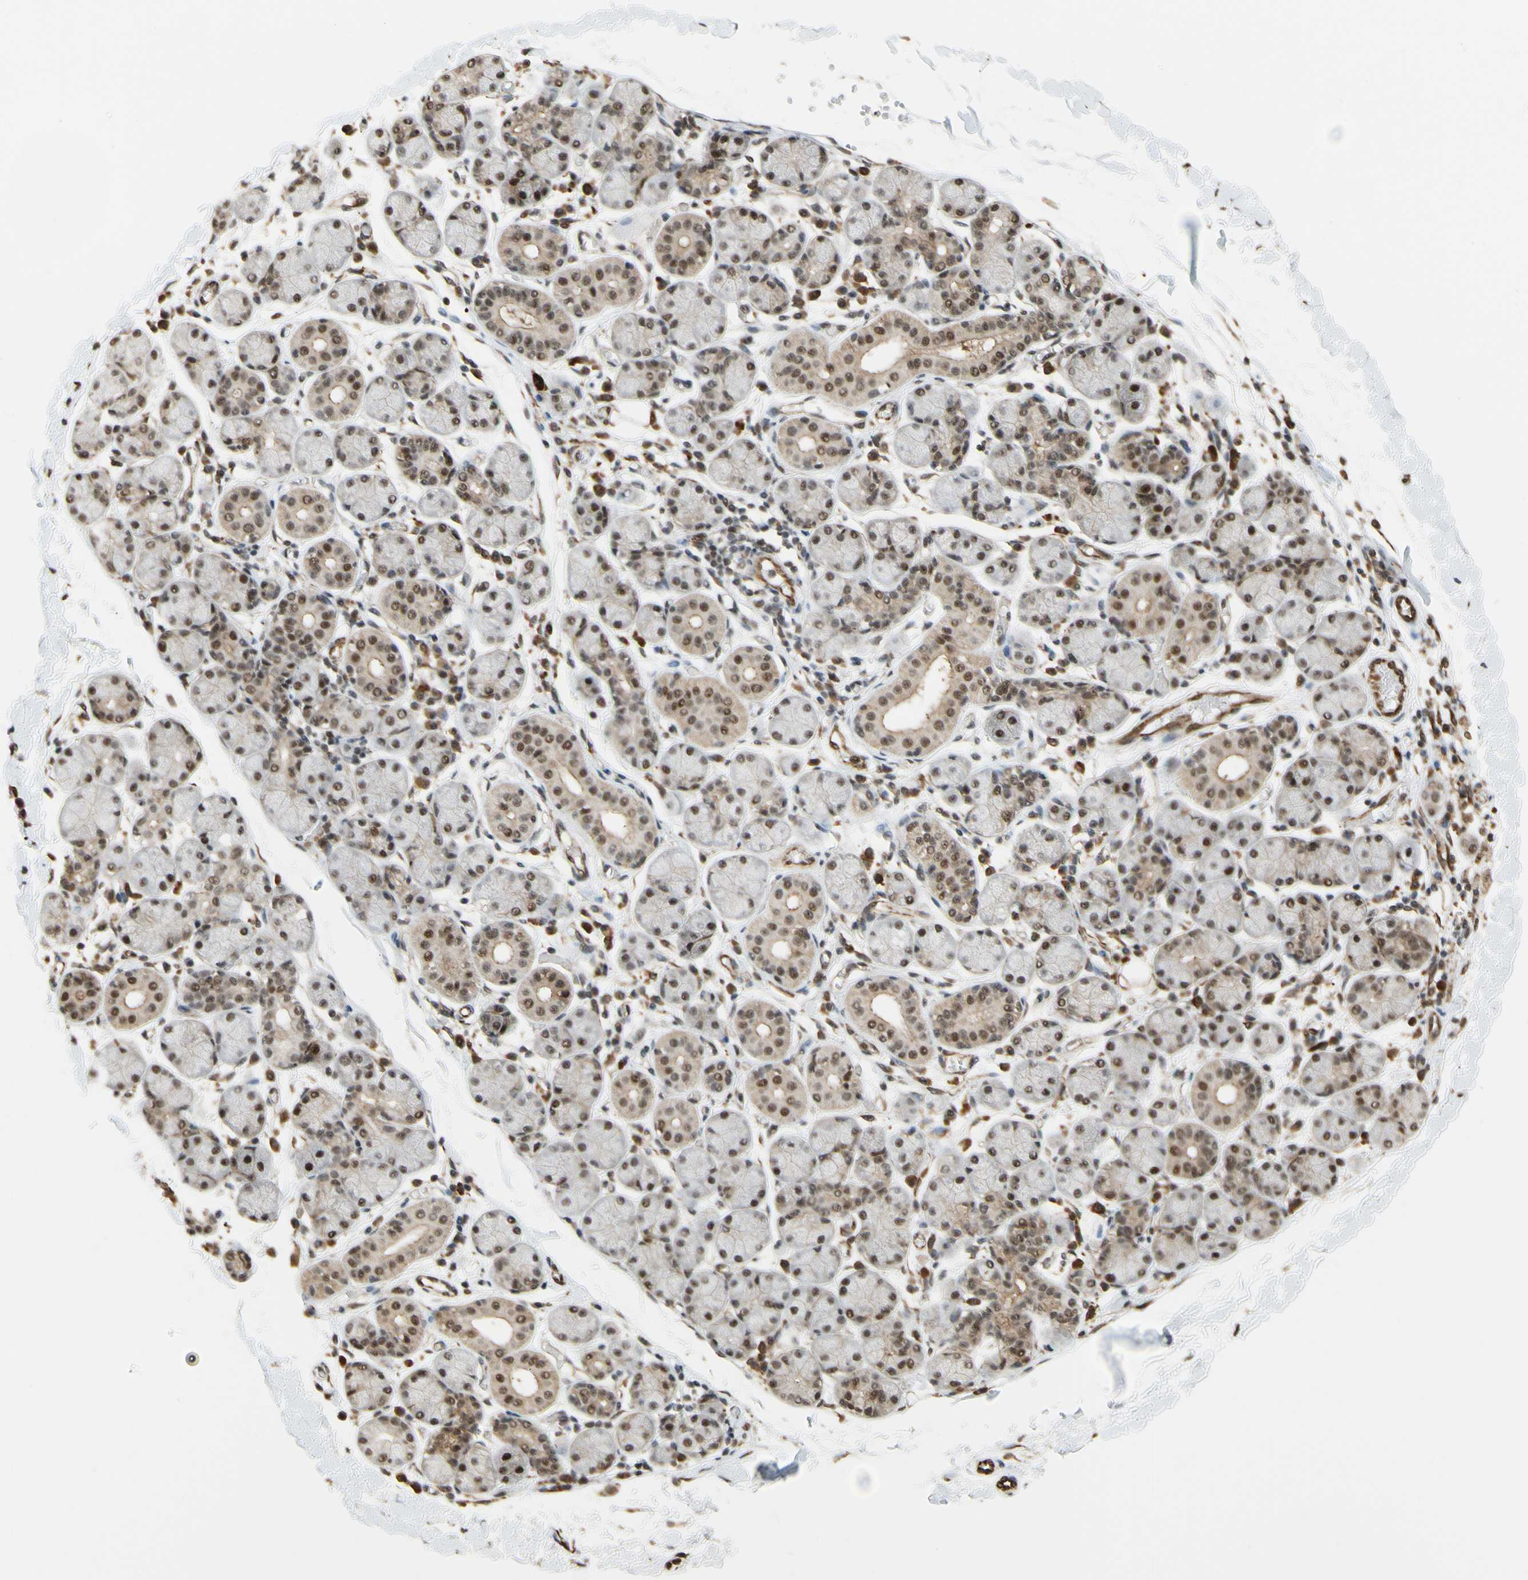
{"staining": {"intensity": "moderate", "quantity": ">75%", "location": "nuclear"}, "tissue": "salivary gland", "cell_type": "Glandular cells", "image_type": "normal", "snomed": [{"axis": "morphology", "description": "Normal tissue, NOS"}, {"axis": "topography", "description": "Salivary gland"}], "caption": "Immunohistochemistry (IHC) of unremarkable salivary gland exhibits medium levels of moderate nuclear positivity in about >75% of glandular cells.", "gene": "SAP18", "patient": {"sex": "female", "age": 24}}